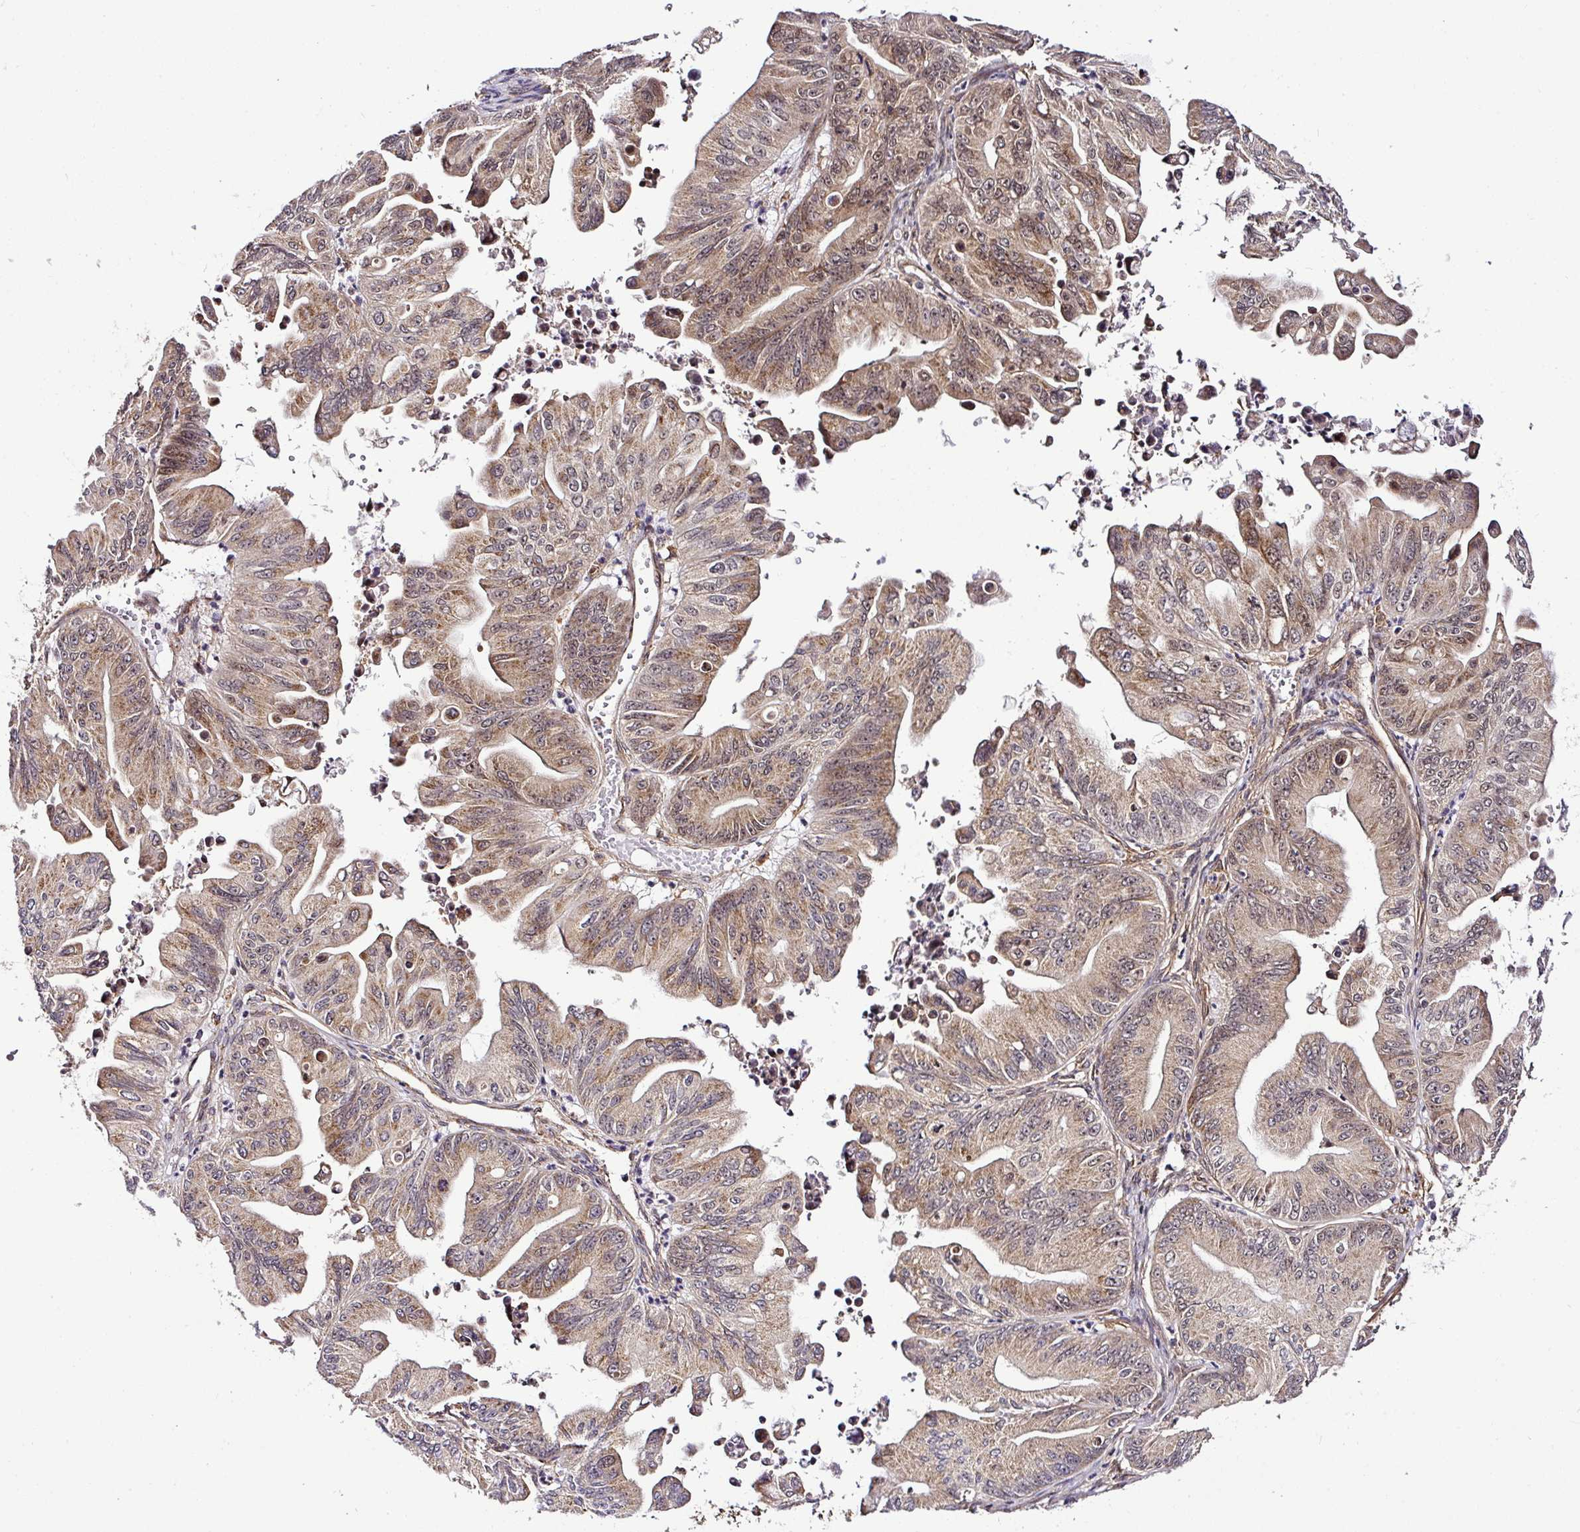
{"staining": {"intensity": "weak", "quantity": ">75%", "location": "cytoplasmic/membranous,nuclear"}, "tissue": "ovarian cancer", "cell_type": "Tumor cells", "image_type": "cancer", "snomed": [{"axis": "morphology", "description": "Cystadenocarcinoma, mucinous, NOS"}, {"axis": "topography", "description": "Ovary"}], "caption": "A photomicrograph of human ovarian cancer stained for a protein exhibits weak cytoplasmic/membranous and nuclear brown staining in tumor cells.", "gene": "FAM153A", "patient": {"sex": "female", "age": 71}}